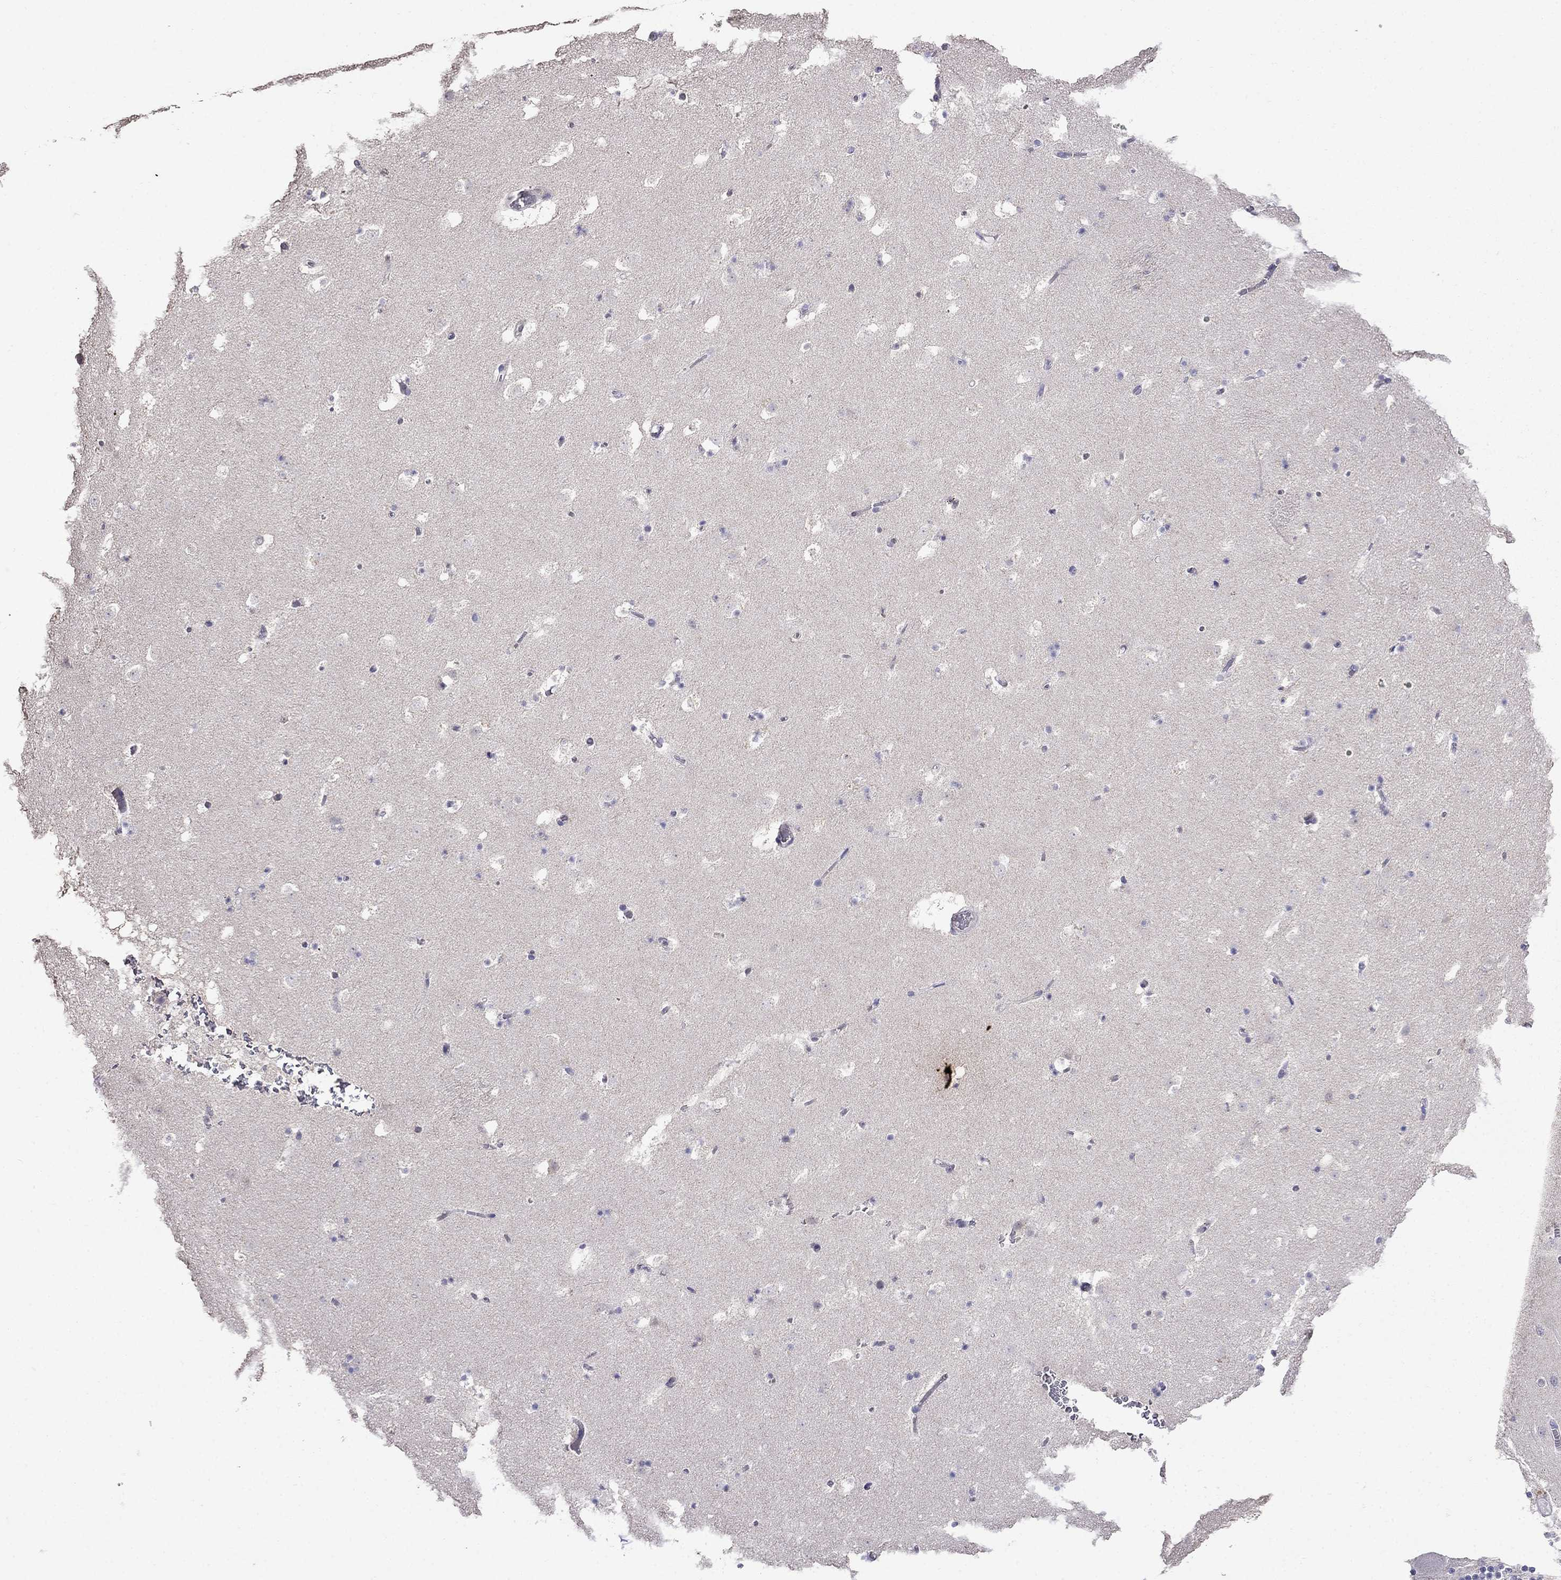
{"staining": {"intensity": "negative", "quantity": "none", "location": "none"}, "tissue": "caudate", "cell_type": "Glial cells", "image_type": "normal", "snomed": [{"axis": "morphology", "description": "Normal tissue, NOS"}, {"axis": "topography", "description": "Lateral ventricle wall"}], "caption": "Immunohistochemistry (IHC) histopathology image of normal caudate stained for a protein (brown), which demonstrates no positivity in glial cells.", "gene": "CD8B", "patient": {"sex": "female", "age": 42}}